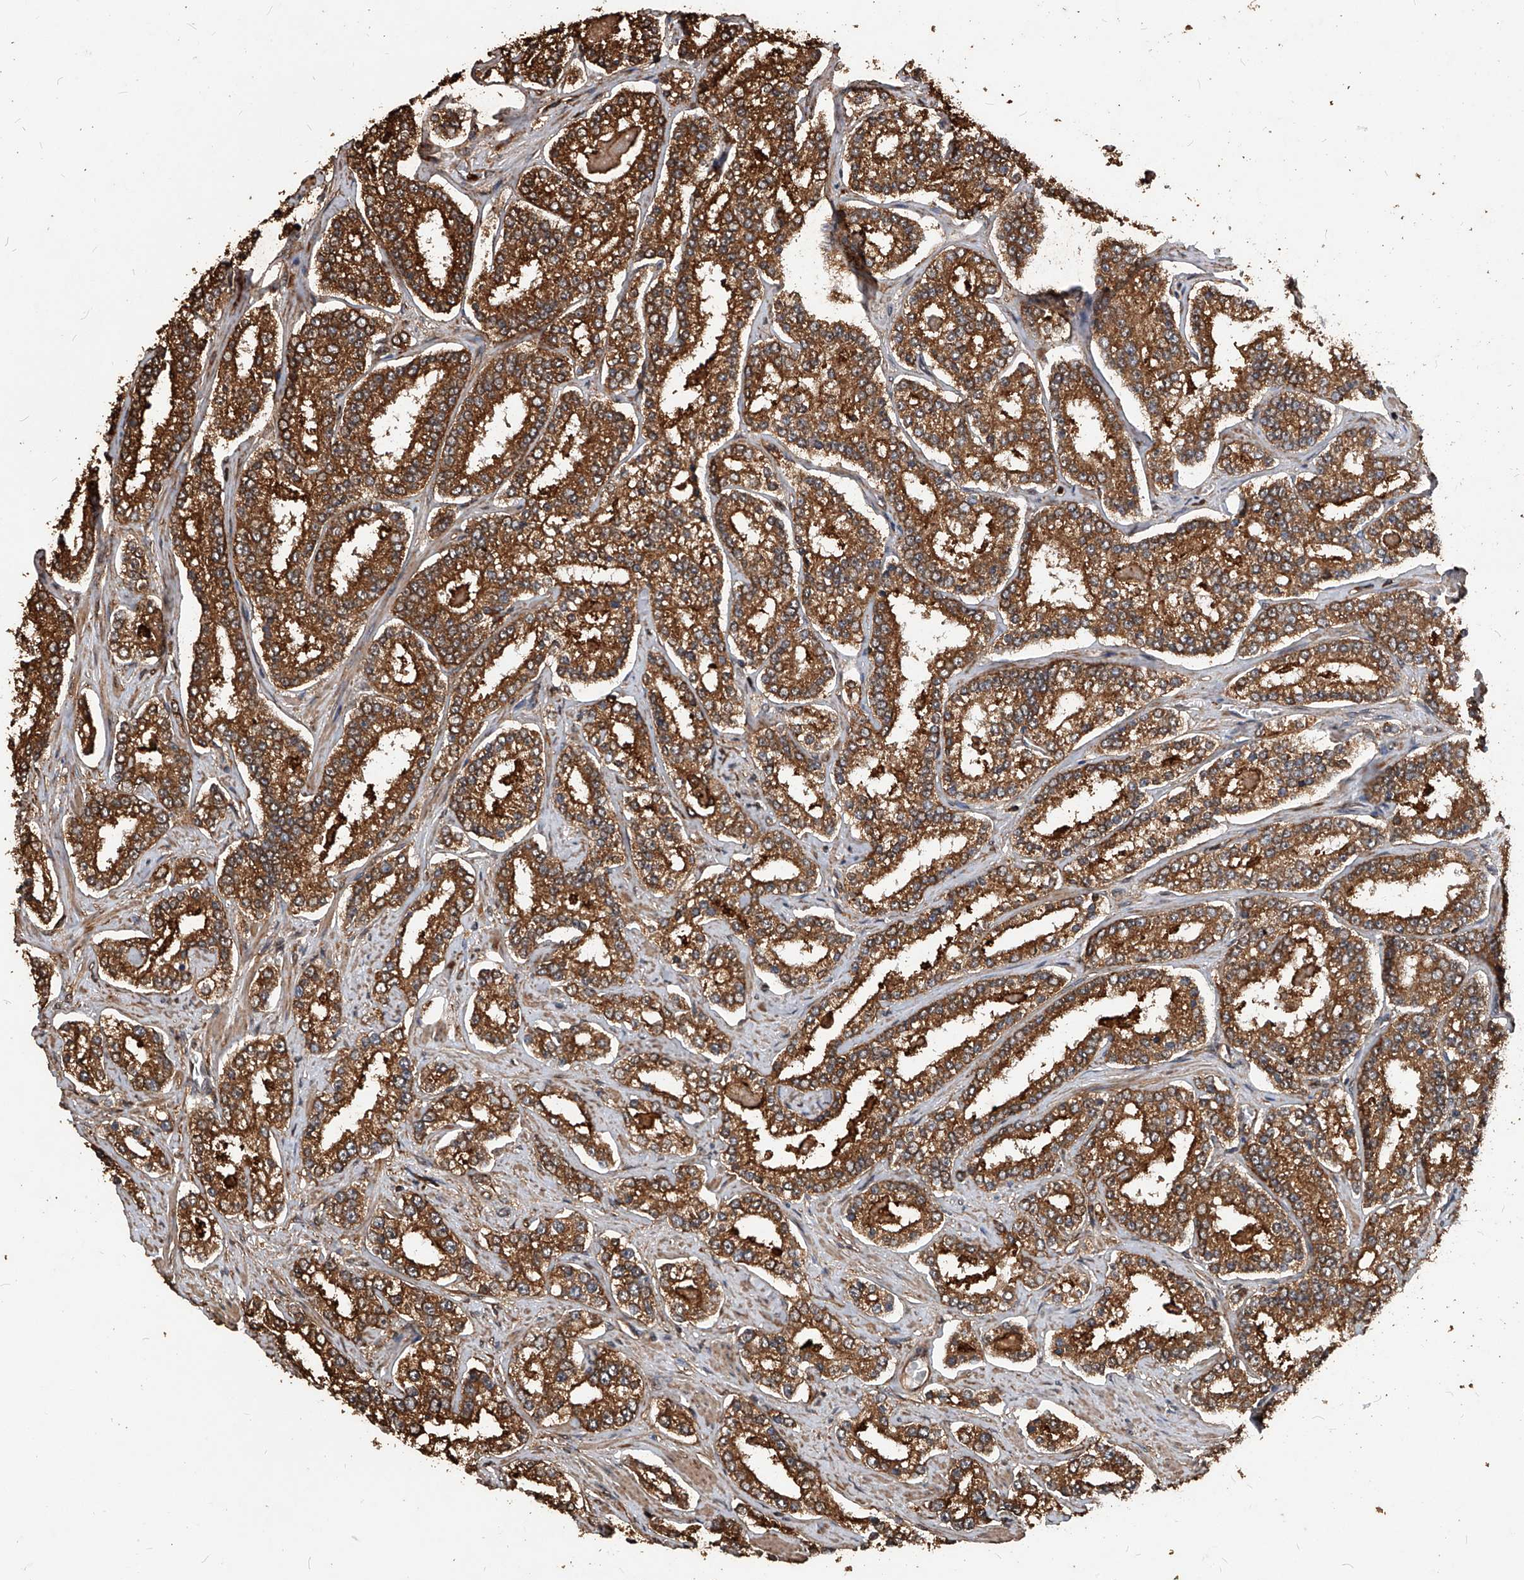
{"staining": {"intensity": "strong", "quantity": ">75%", "location": "cytoplasmic/membranous"}, "tissue": "prostate cancer", "cell_type": "Tumor cells", "image_type": "cancer", "snomed": [{"axis": "morphology", "description": "Normal tissue, NOS"}, {"axis": "morphology", "description": "Adenocarcinoma, High grade"}, {"axis": "topography", "description": "Prostate"}], "caption": "The histopathology image reveals immunohistochemical staining of prostate cancer (adenocarcinoma (high-grade)). There is strong cytoplasmic/membranous expression is present in approximately >75% of tumor cells. The staining was performed using DAB (3,3'-diaminobenzidine), with brown indicating positive protein expression. Nuclei are stained blue with hematoxylin.", "gene": "UCP2", "patient": {"sex": "male", "age": 83}}